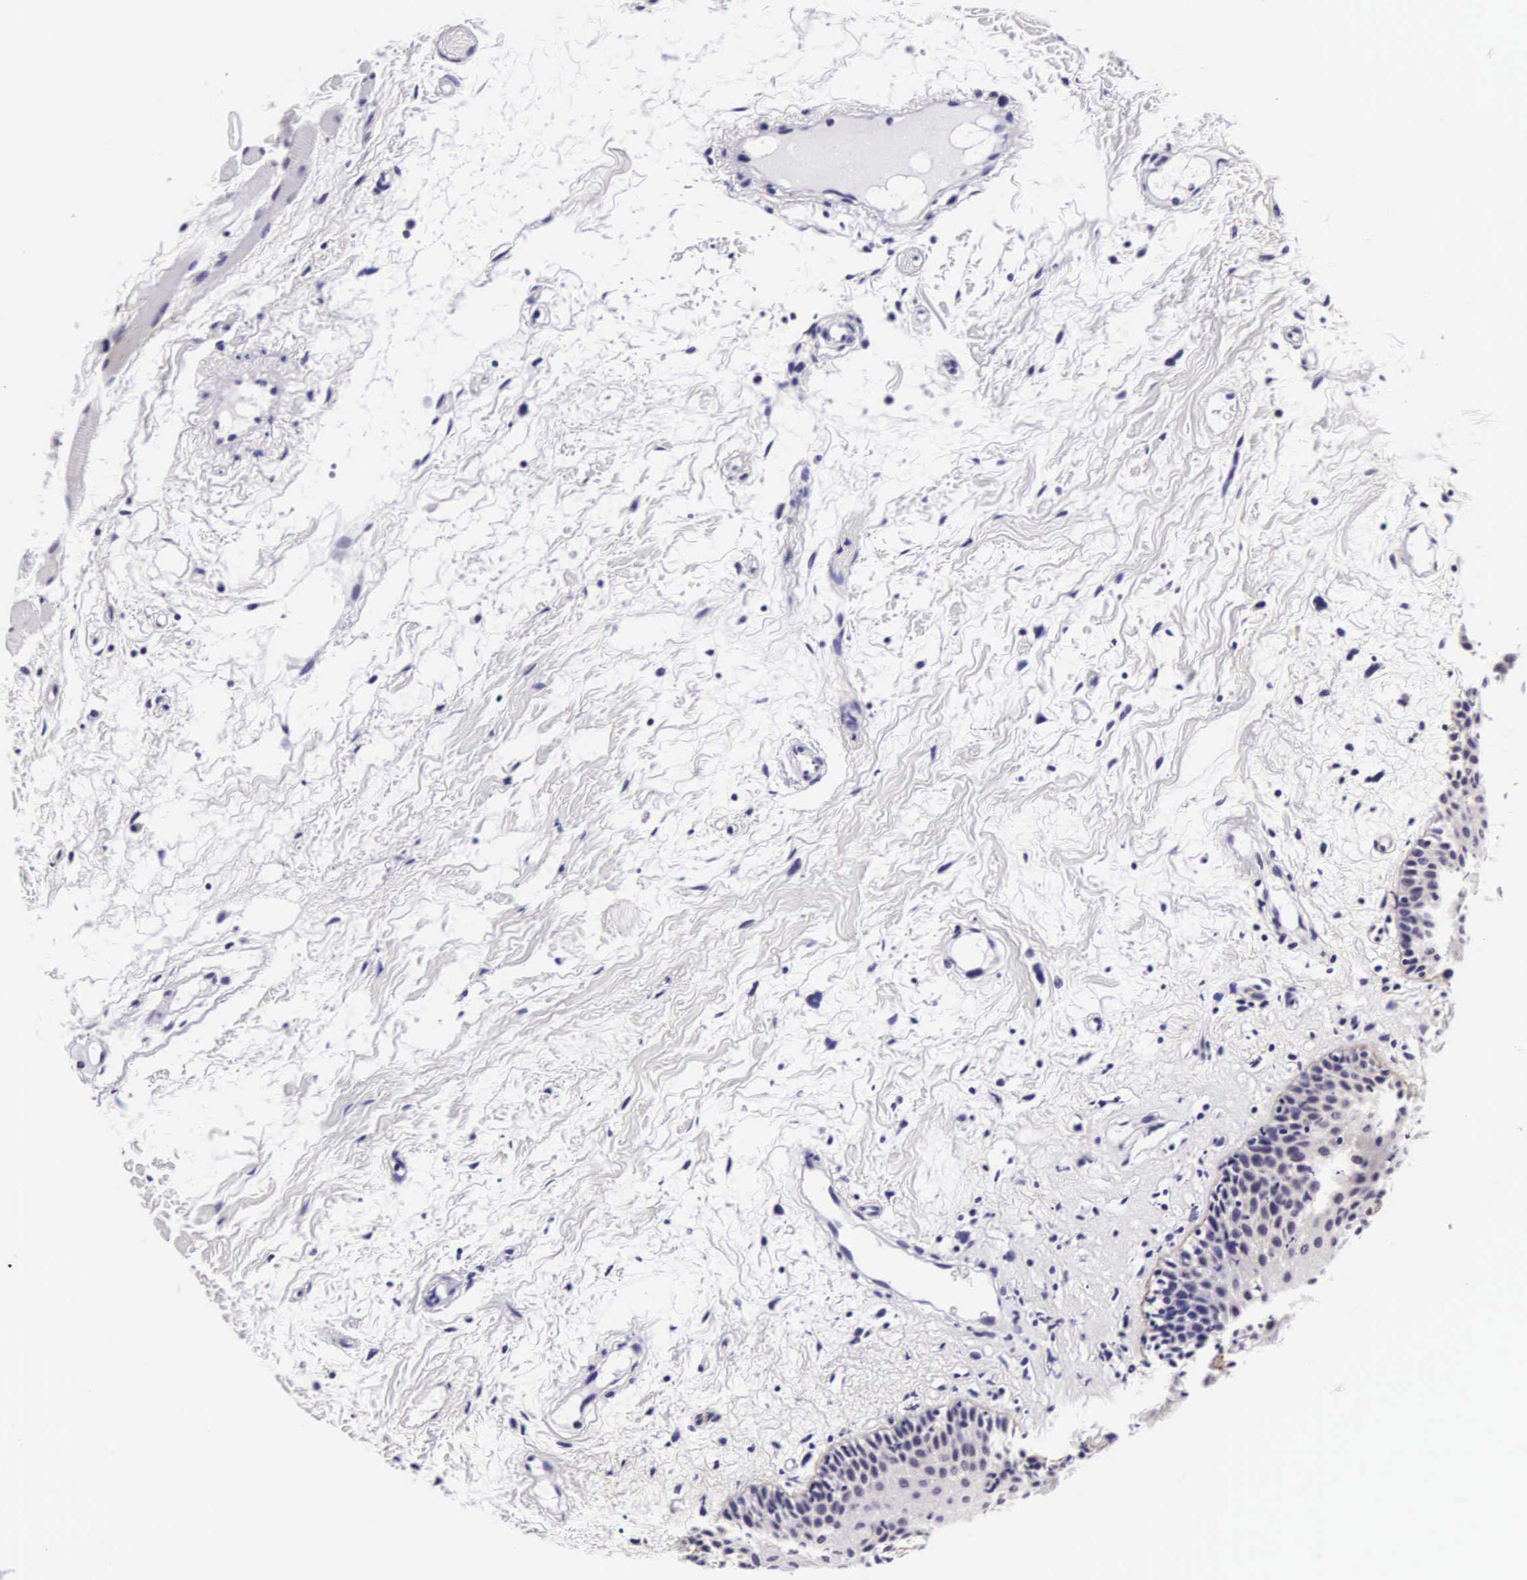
{"staining": {"intensity": "weak", "quantity": "<25%", "location": "cytoplasmic/membranous"}, "tissue": "oral mucosa", "cell_type": "Squamous epithelial cells", "image_type": "normal", "snomed": [{"axis": "morphology", "description": "Normal tissue, NOS"}, {"axis": "topography", "description": "Oral tissue"}], "caption": "The image reveals no significant expression in squamous epithelial cells of oral mucosa.", "gene": "PHETA2", "patient": {"sex": "female", "age": 79}}